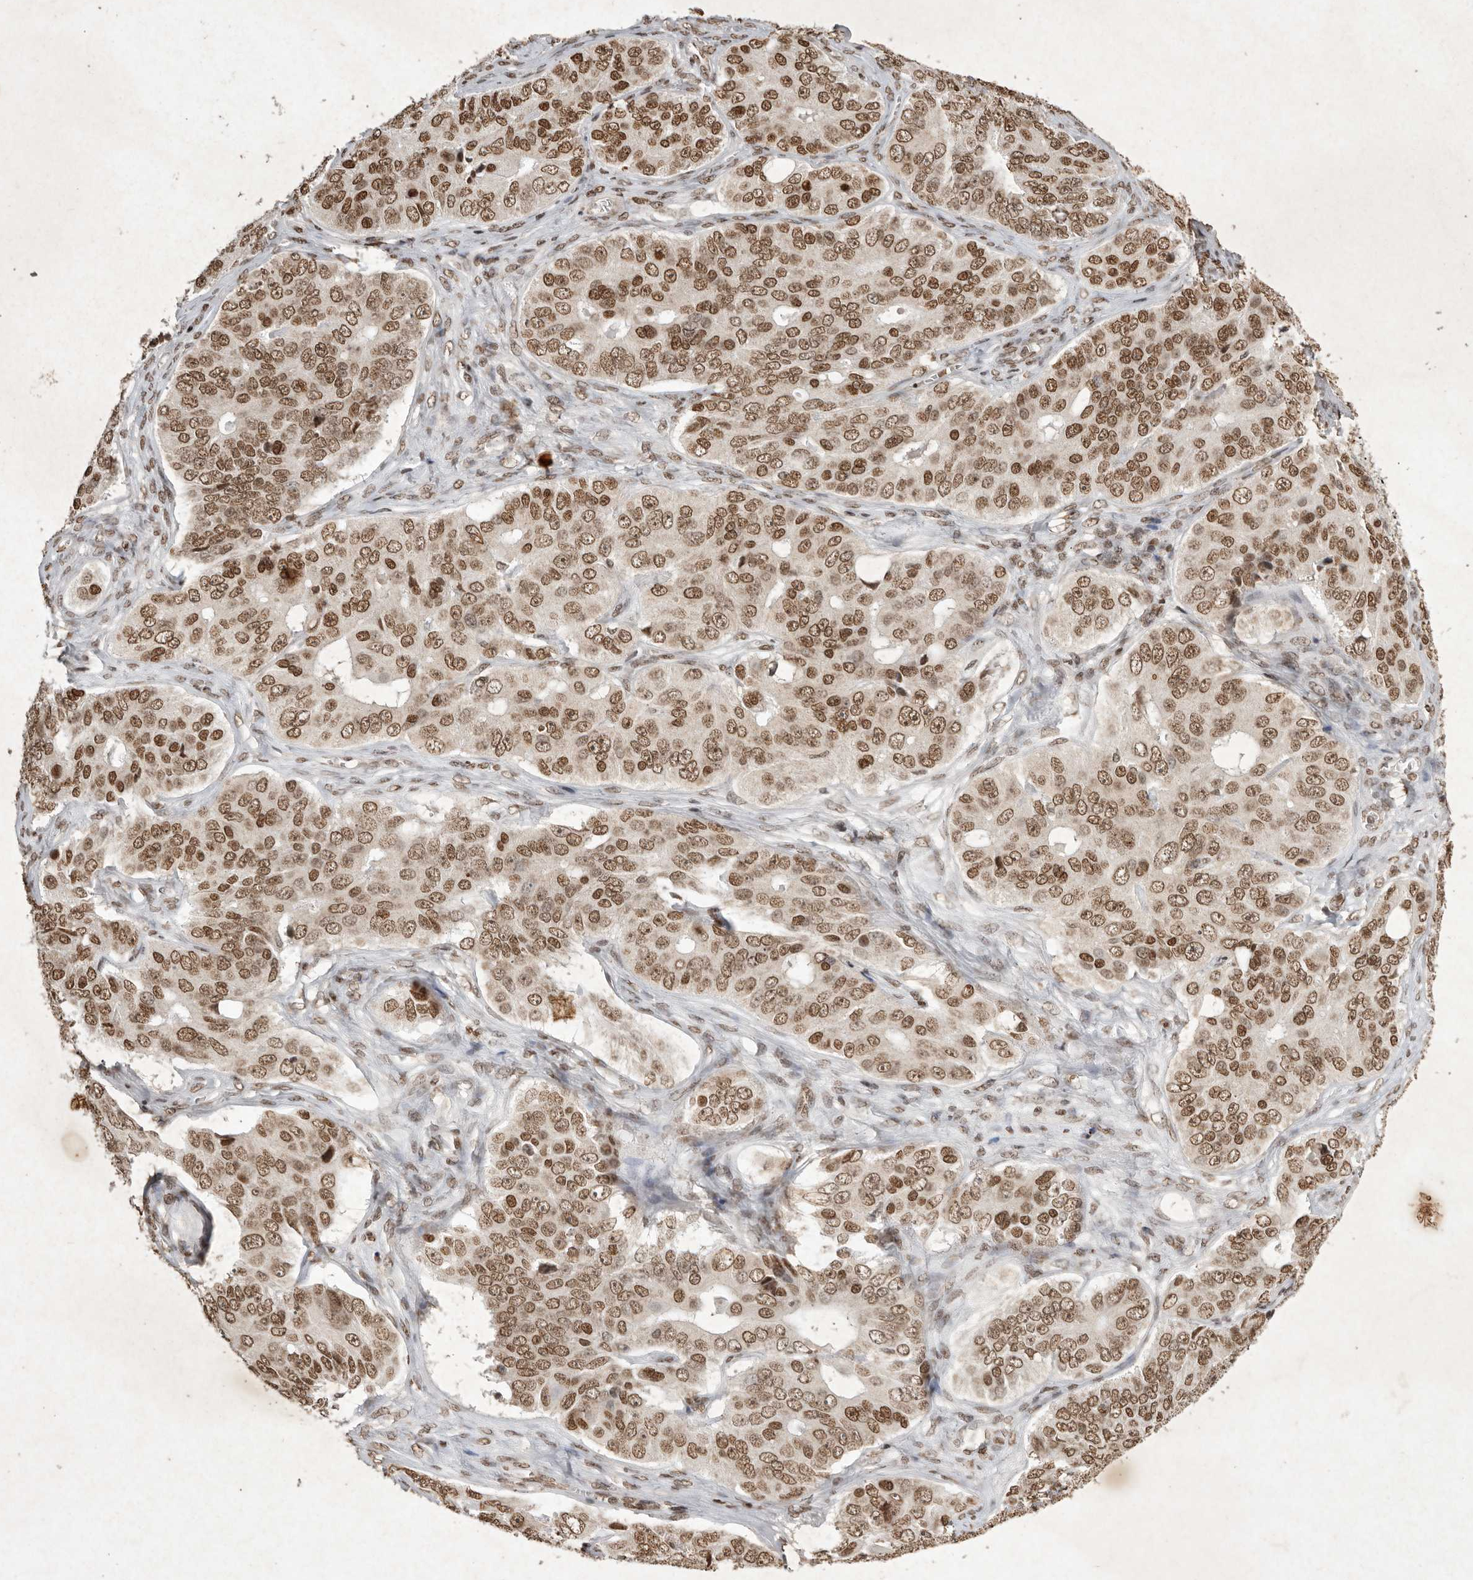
{"staining": {"intensity": "moderate", "quantity": ">75%", "location": "nuclear"}, "tissue": "ovarian cancer", "cell_type": "Tumor cells", "image_type": "cancer", "snomed": [{"axis": "morphology", "description": "Carcinoma, endometroid"}, {"axis": "topography", "description": "Ovary"}], "caption": "An immunohistochemistry image of tumor tissue is shown. Protein staining in brown highlights moderate nuclear positivity in ovarian cancer (endometroid carcinoma) within tumor cells.", "gene": "NKX3-2", "patient": {"sex": "female", "age": 51}}